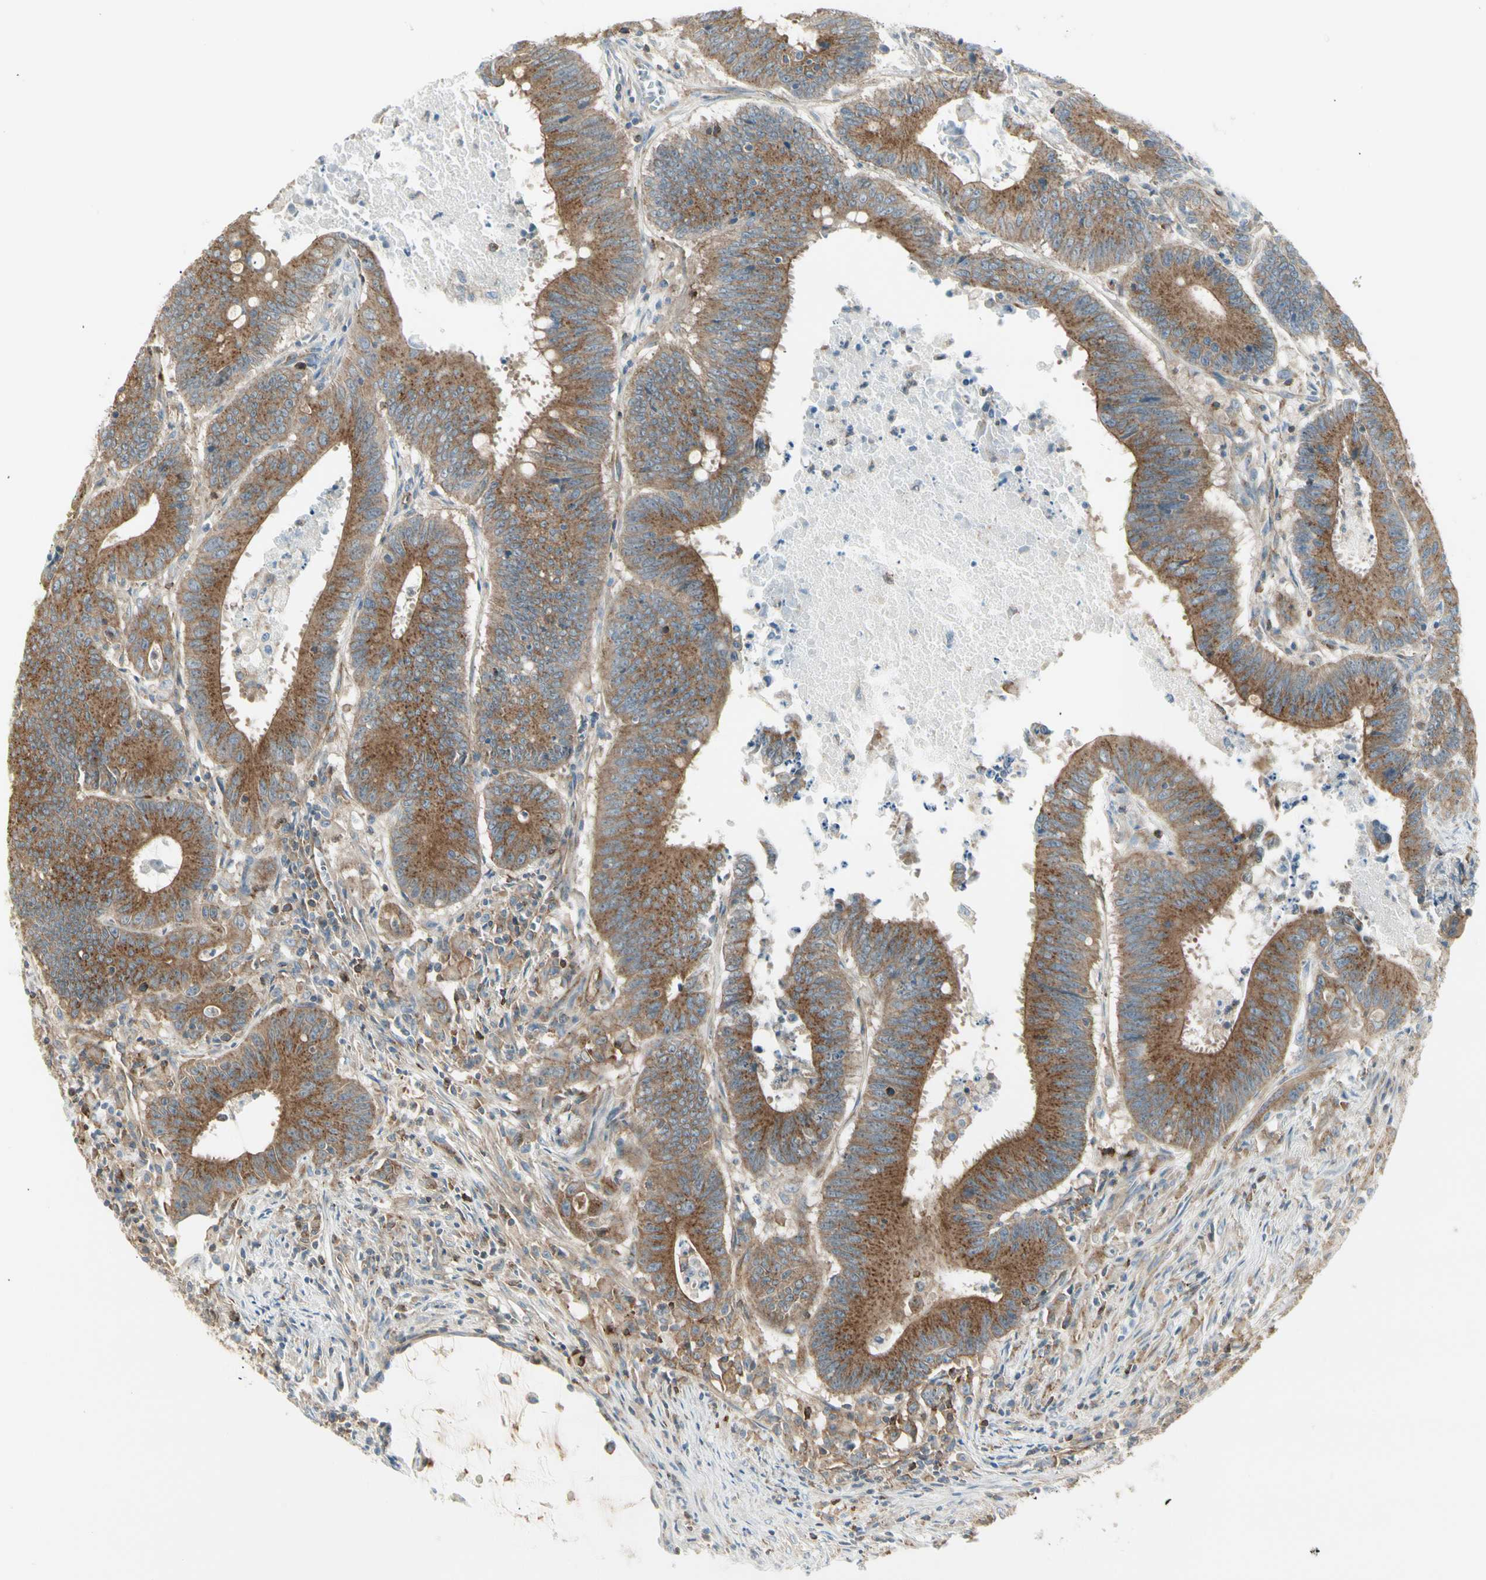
{"staining": {"intensity": "strong", "quantity": ">75%", "location": "cytoplasmic/membranous"}, "tissue": "colorectal cancer", "cell_type": "Tumor cells", "image_type": "cancer", "snomed": [{"axis": "morphology", "description": "Adenocarcinoma, NOS"}, {"axis": "topography", "description": "Colon"}], "caption": "Brown immunohistochemical staining in adenocarcinoma (colorectal) demonstrates strong cytoplasmic/membranous staining in approximately >75% of tumor cells.", "gene": "AGFG1", "patient": {"sex": "male", "age": 45}}